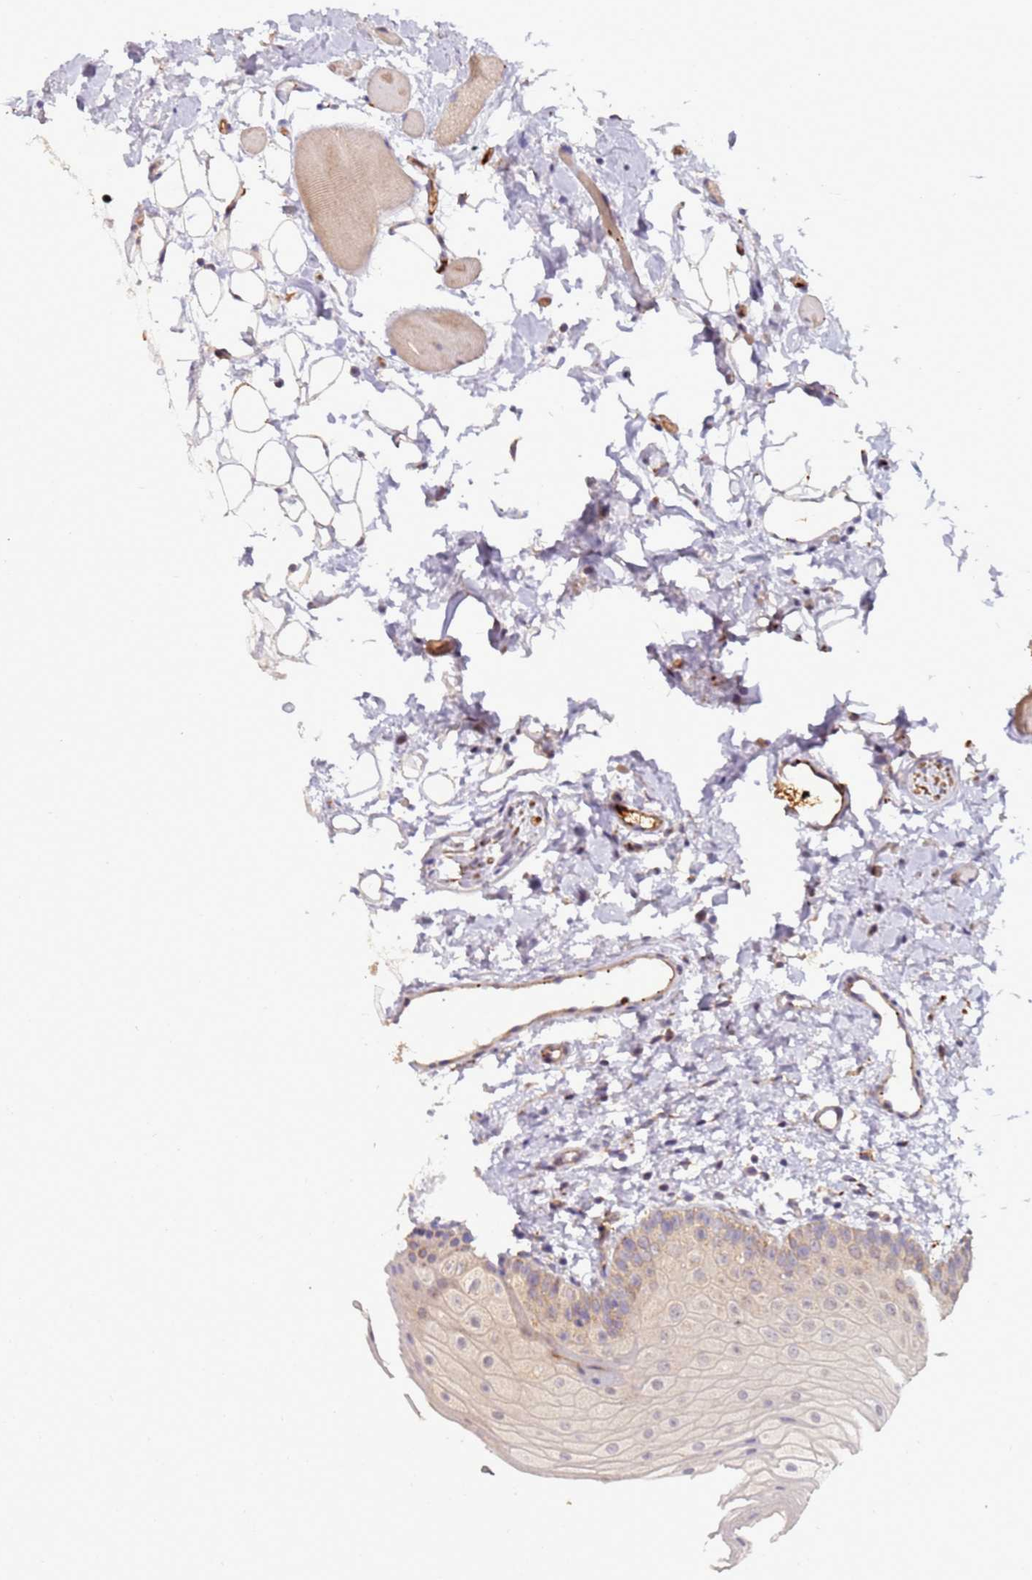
{"staining": {"intensity": "weak", "quantity": "25%-75%", "location": "cytoplasmic/membranous"}, "tissue": "oral mucosa", "cell_type": "Squamous epithelial cells", "image_type": "normal", "snomed": [{"axis": "morphology", "description": "Normal tissue, NOS"}, {"axis": "topography", "description": "Oral tissue"}], "caption": "The histopathology image demonstrates staining of normal oral mucosa, revealing weak cytoplasmic/membranous protein staining (brown color) within squamous epithelial cells. The protein of interest is stained brown, and the nuclei are stained in blue (DAB IHC with brightfield microscopy, high magnification).", "gene": "VPS36", "patient": {"sex": "male", "age": 28}}